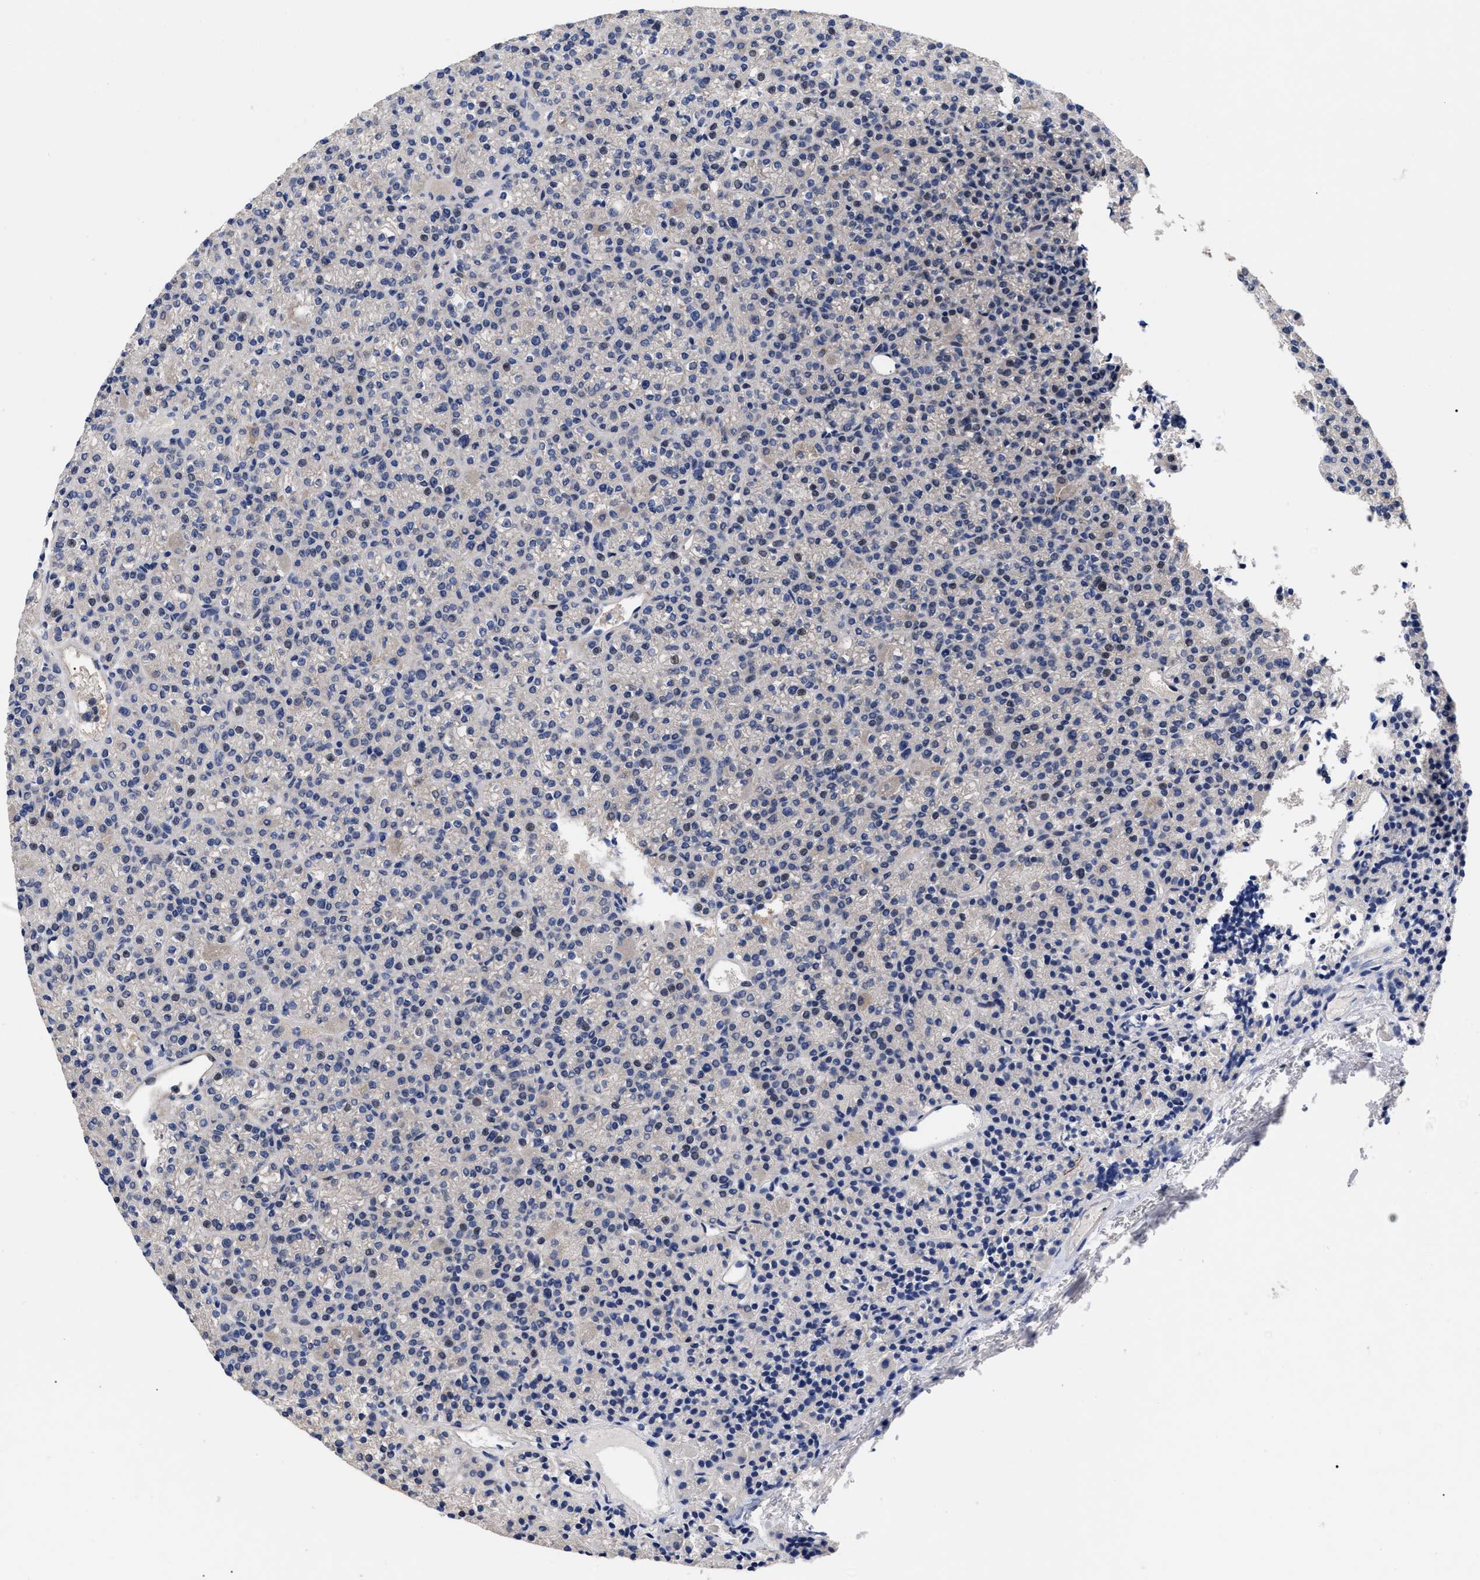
{"staining": {"intensity": "negative", "quantity": "none", "location": "none"}, "tissue": "parathyroid gland", "cell_type": "Glandular cells", "image_type": "normal", "snomed": [{"axis": "morphology", "description": "Normal tissue, NOS"}, {"axis": "morphology", "description": "Adenoma, NOS"}, {"axis": "topography", "description": "Parathyroid gland"}], "caption": "Photomicrograph shows no protein staining in glandular cells of normal parathyroid gland. (IHC, brightfield microscopy, high magnification).", "gene": "CCN5", "patient": {"sex": "female", "age": 64}}